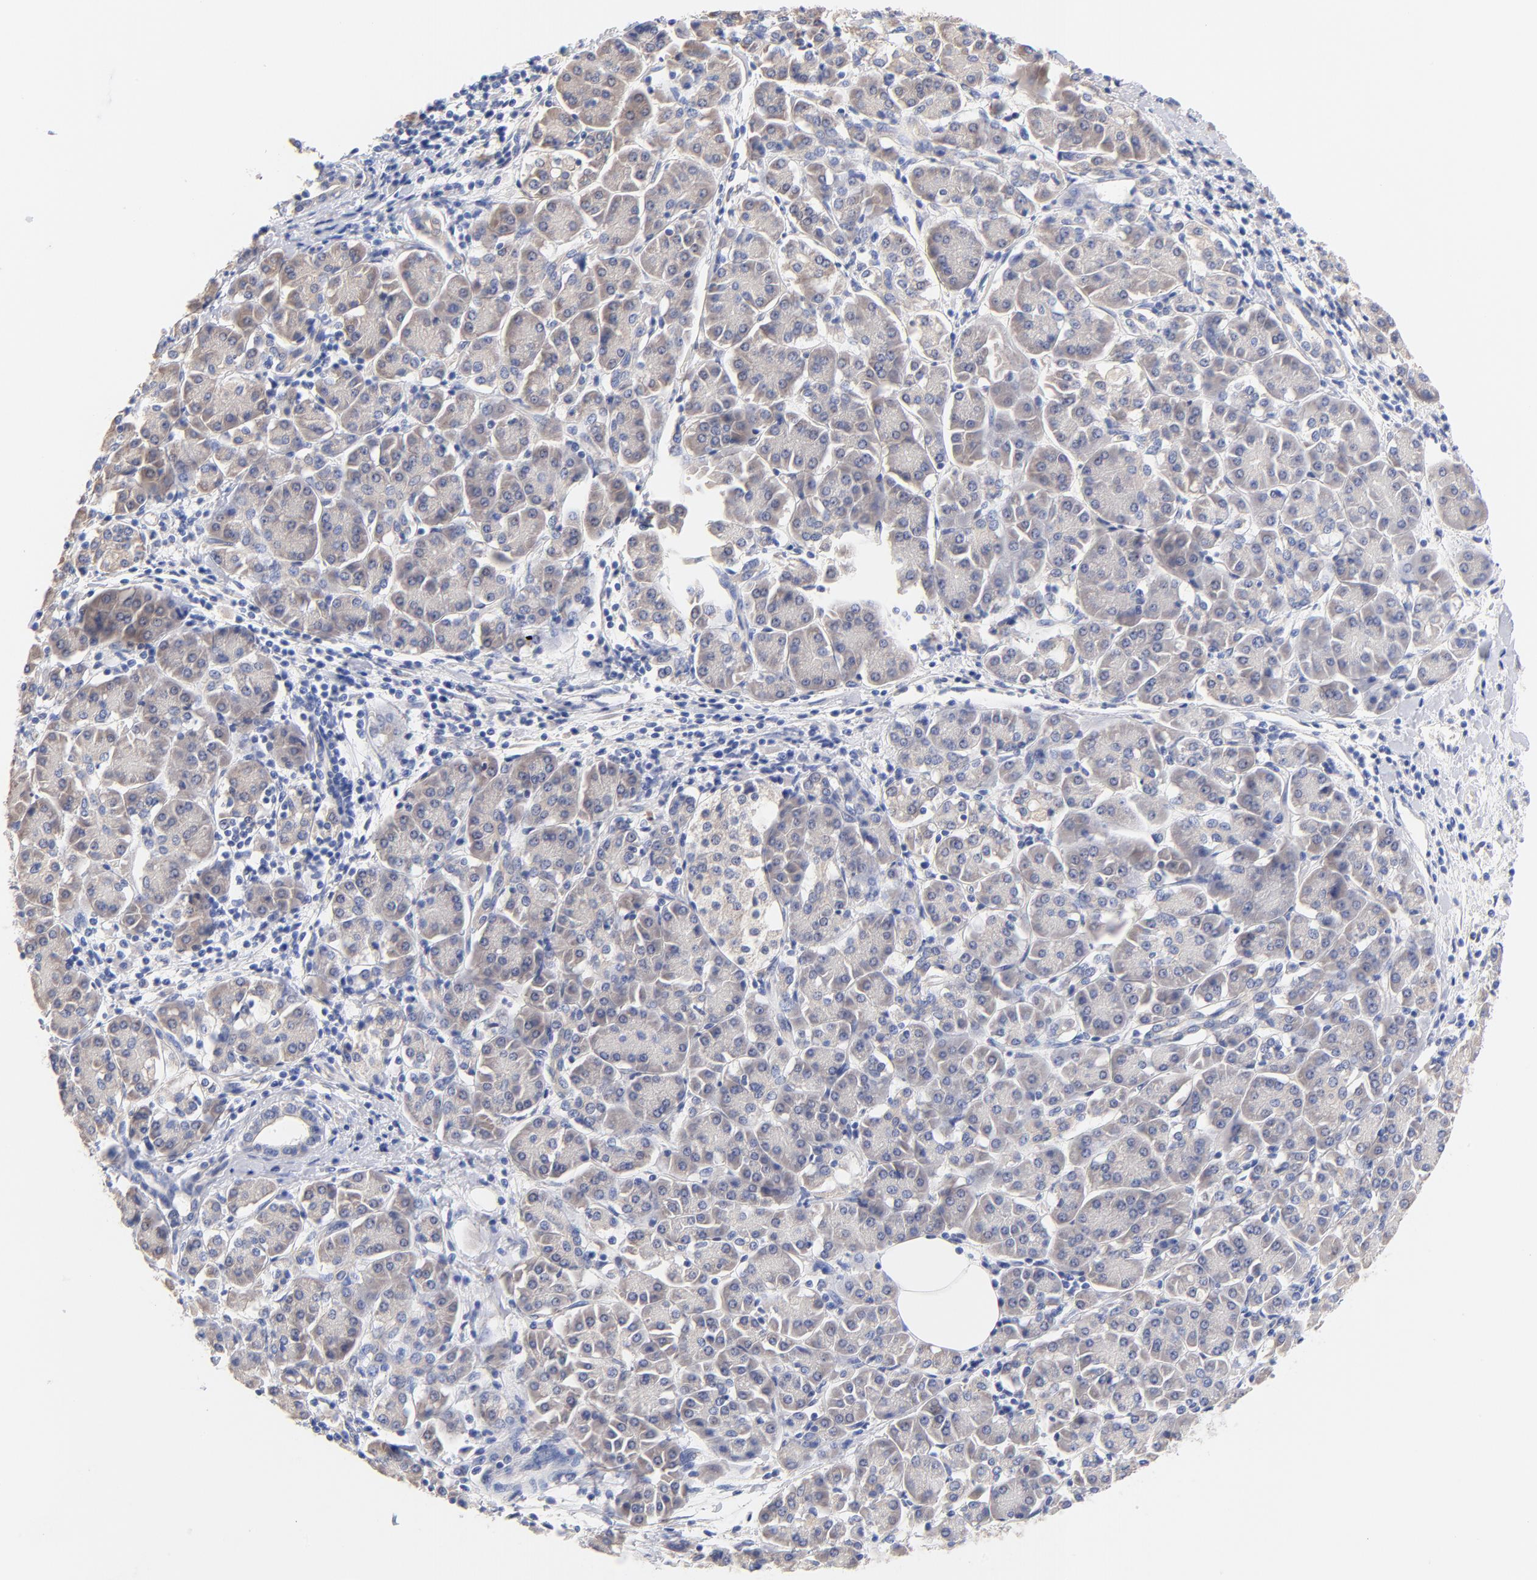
{"staining": {"intensity": "weak", "quantity": ">75%", "location": "cytoplasmic/membranous"}, "tissue": "pancreatic cancer", "cell_type": "Tumor cells", "image_type": "cancer", "snomed": [{"axis": "morphology", "description": "Adenocarcinoma, NOS"}, {"axis": "topography", "description": "Pancreas"}], "caption": "This image exhibits immunohistochemistry staining of human pancreatic adenocarcinoma, with low weak cytoplasmic/membranous positivity in approximately >75% of tumor cells.", "gene": "TNFRSF13C", "patient": {"sex": "female", "age": 57}}